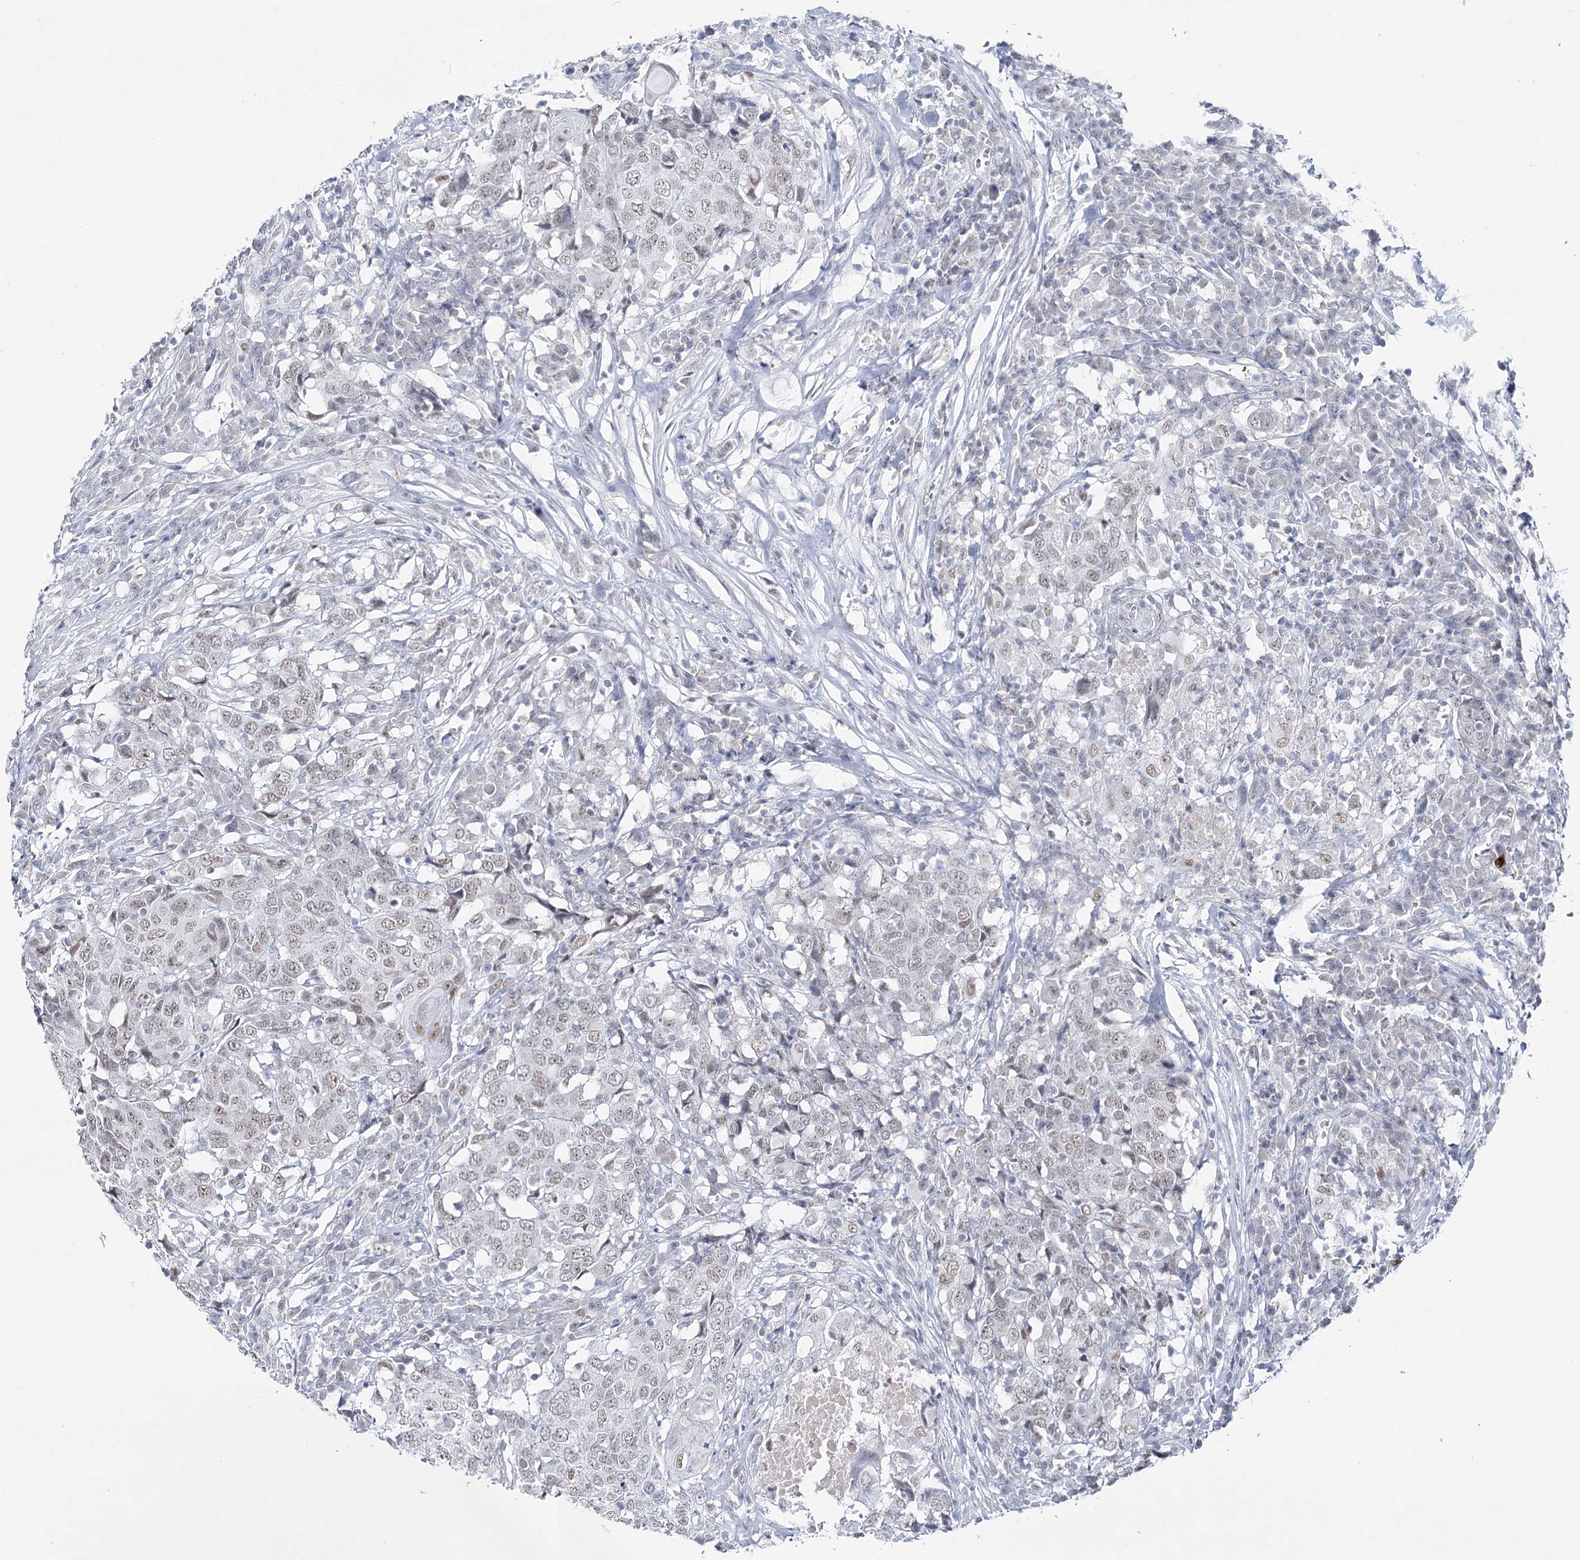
{"staining": {"intensity": "weak", "quantity": ">75%", "location": "nuclear"}, "tissue": "head and neck cancer", "cell_type": "Tumor cells", "image_type": "cancer", "snomed": [{"axis": "morphology", "description": "Squamous cell carcinoma, NOS"}, {"axis": "topography", "description": "Head-Neck"}], "caption": "The histopathology image reveals staining of head and neck cancer (squamous cell carcinoma), revealing weak nuclear protein positivity (brown color) within tumor cells.", "gene": "ZC3H8", "patient": {"sex": "male", "age": 66}}